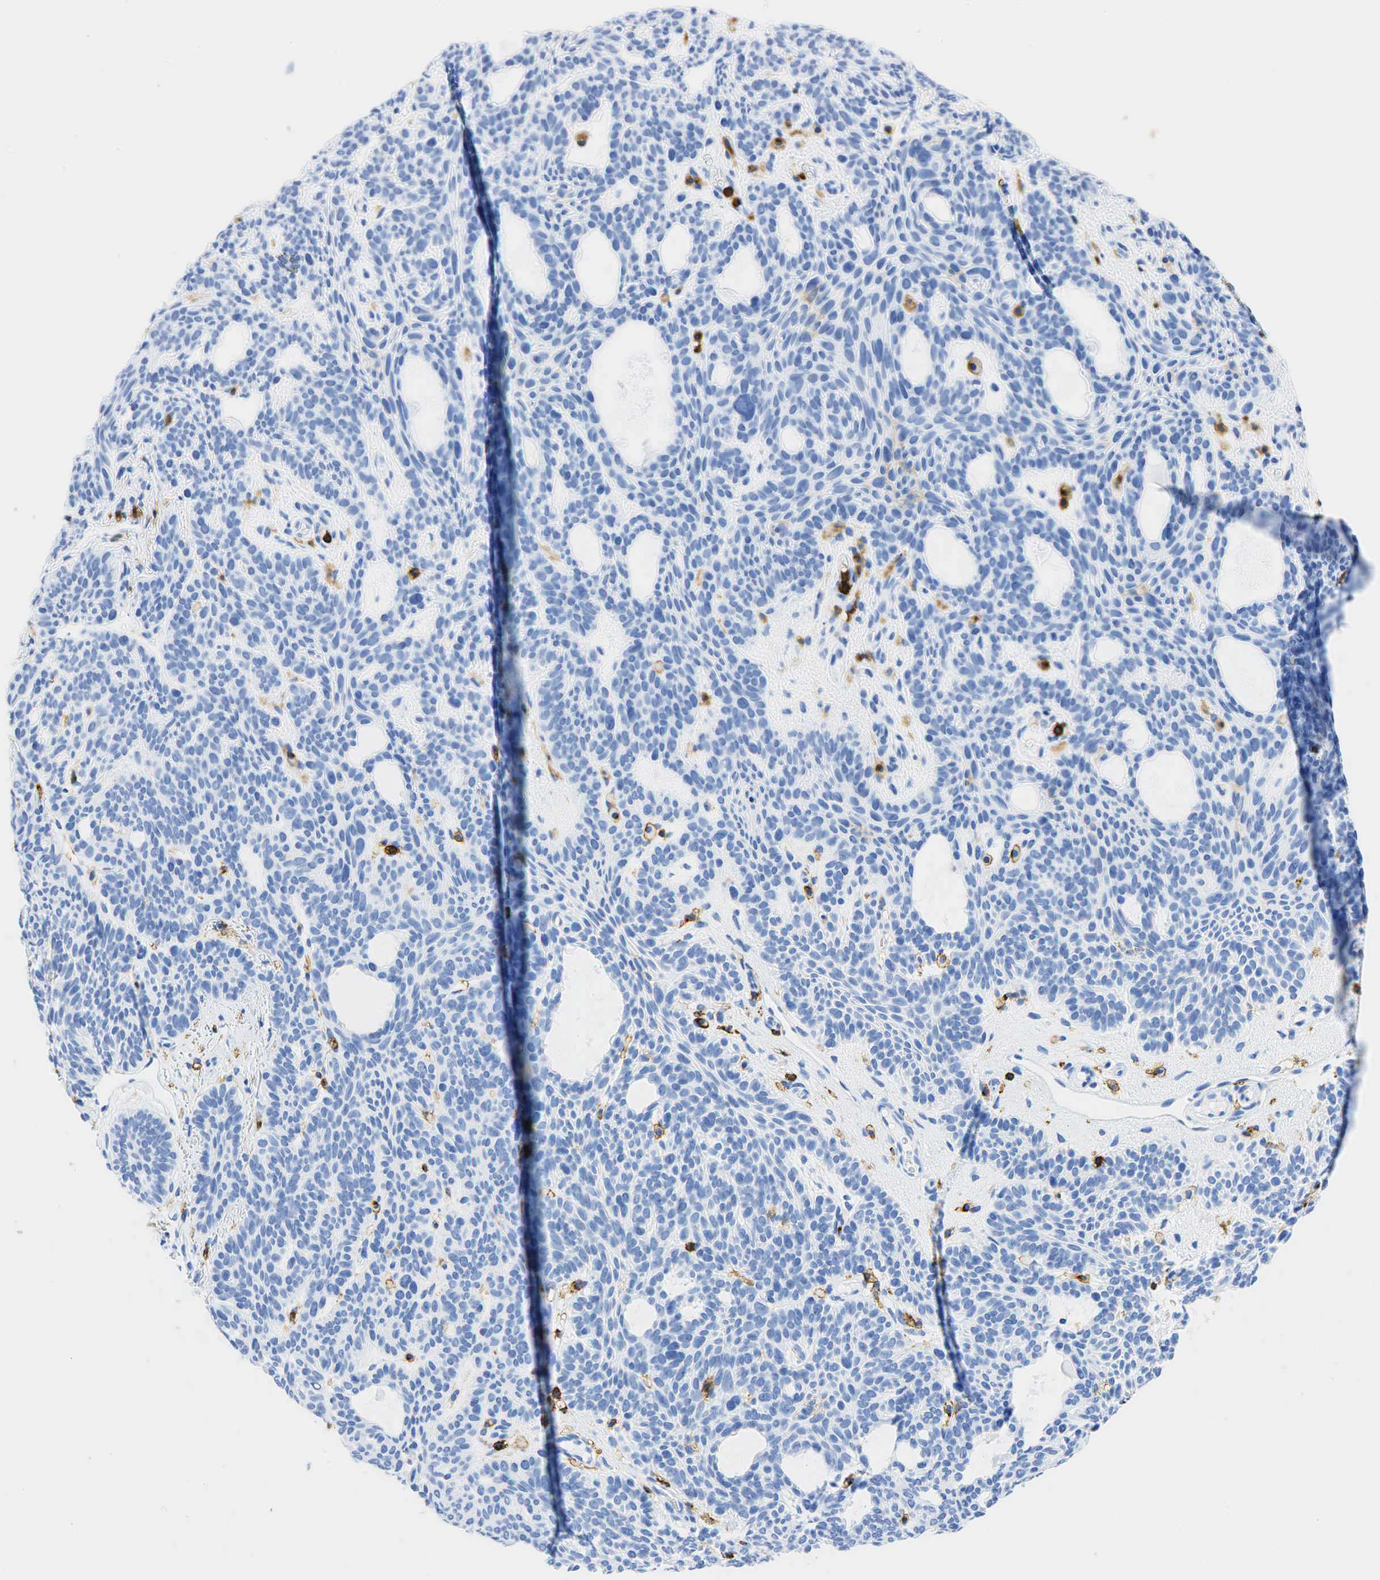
{"staining": {"intensity": "negative", "quantity": "none", "location": "none"}, "tissue": "skin cancer", "cell_type": "Tumor cells", "image_type": "cancer", "snomed": [{"axis": "morphology", "description": "Basal cell carcinoma"}, {"axis": "topography", "description": "Skin"}], "caption": "A high-resolution histopathology image shows immunohistochemistry staining of basal cell carcinoma (skin), which shows no significant expression in tumor cells.", "gene": "PTPRC", "patient": {"sex": "male", "age": 44}}